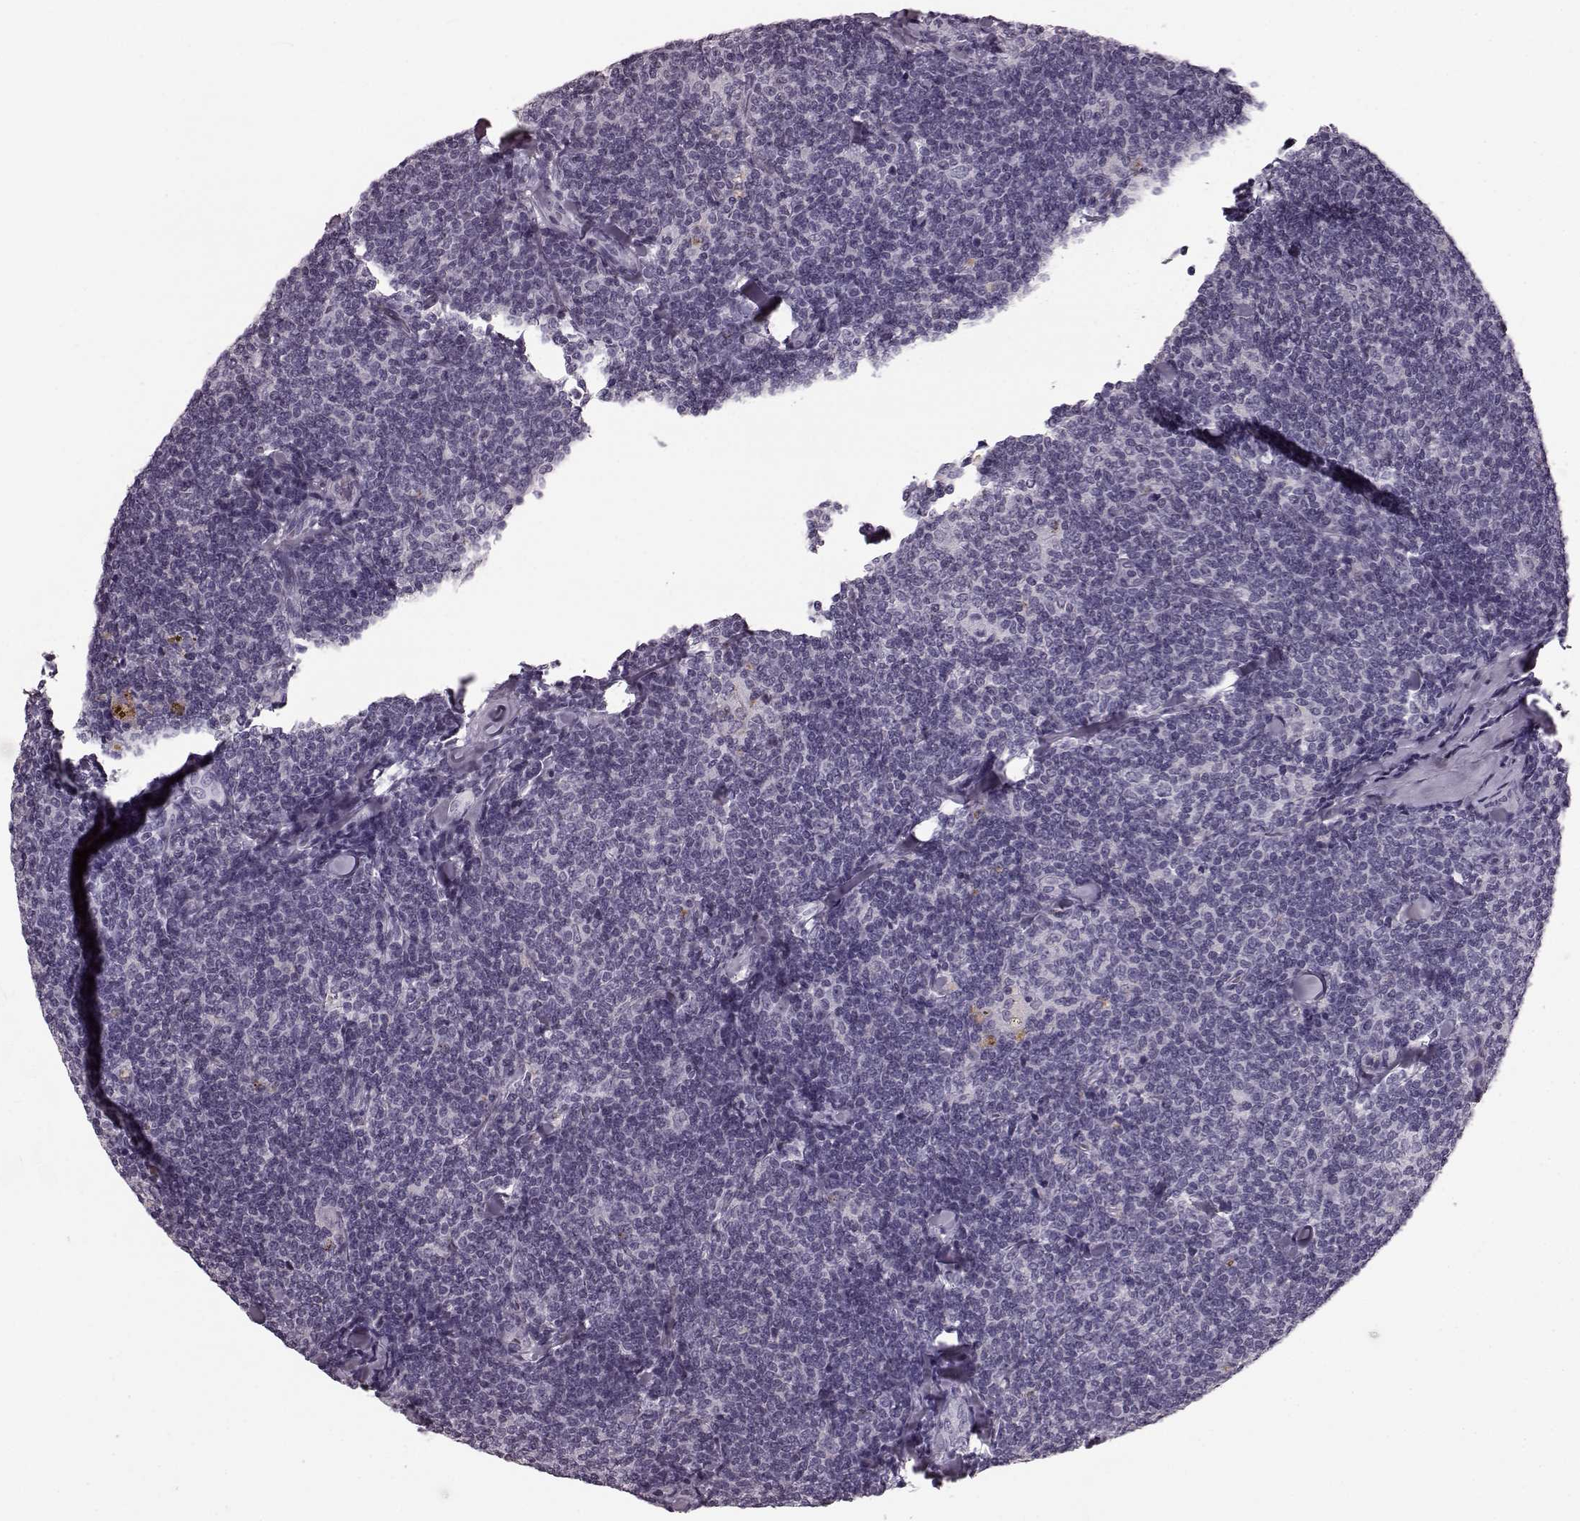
{"staining": {"intensity": "negative", "quantity": "none", "location": "none"}, "tissue": "lymphoma", "cell_type": "Tumor cells", "image_type": "cancer", "snomed": [{"axis": "morphology", "description": "Malignant lymphoma, non-Hodgkin's type, Low grade"}, {"axis": "topography", "description": "Lymph node"}], "caption": "Immunohistochemistry histopathology image of malignant lymphoma, non-Hodgkin's type (low-grade) stained for a protein (brown), which shows no expression in tumor cells.", "gene": "CST7", "patient": {"sex": "female", "age": 56}}